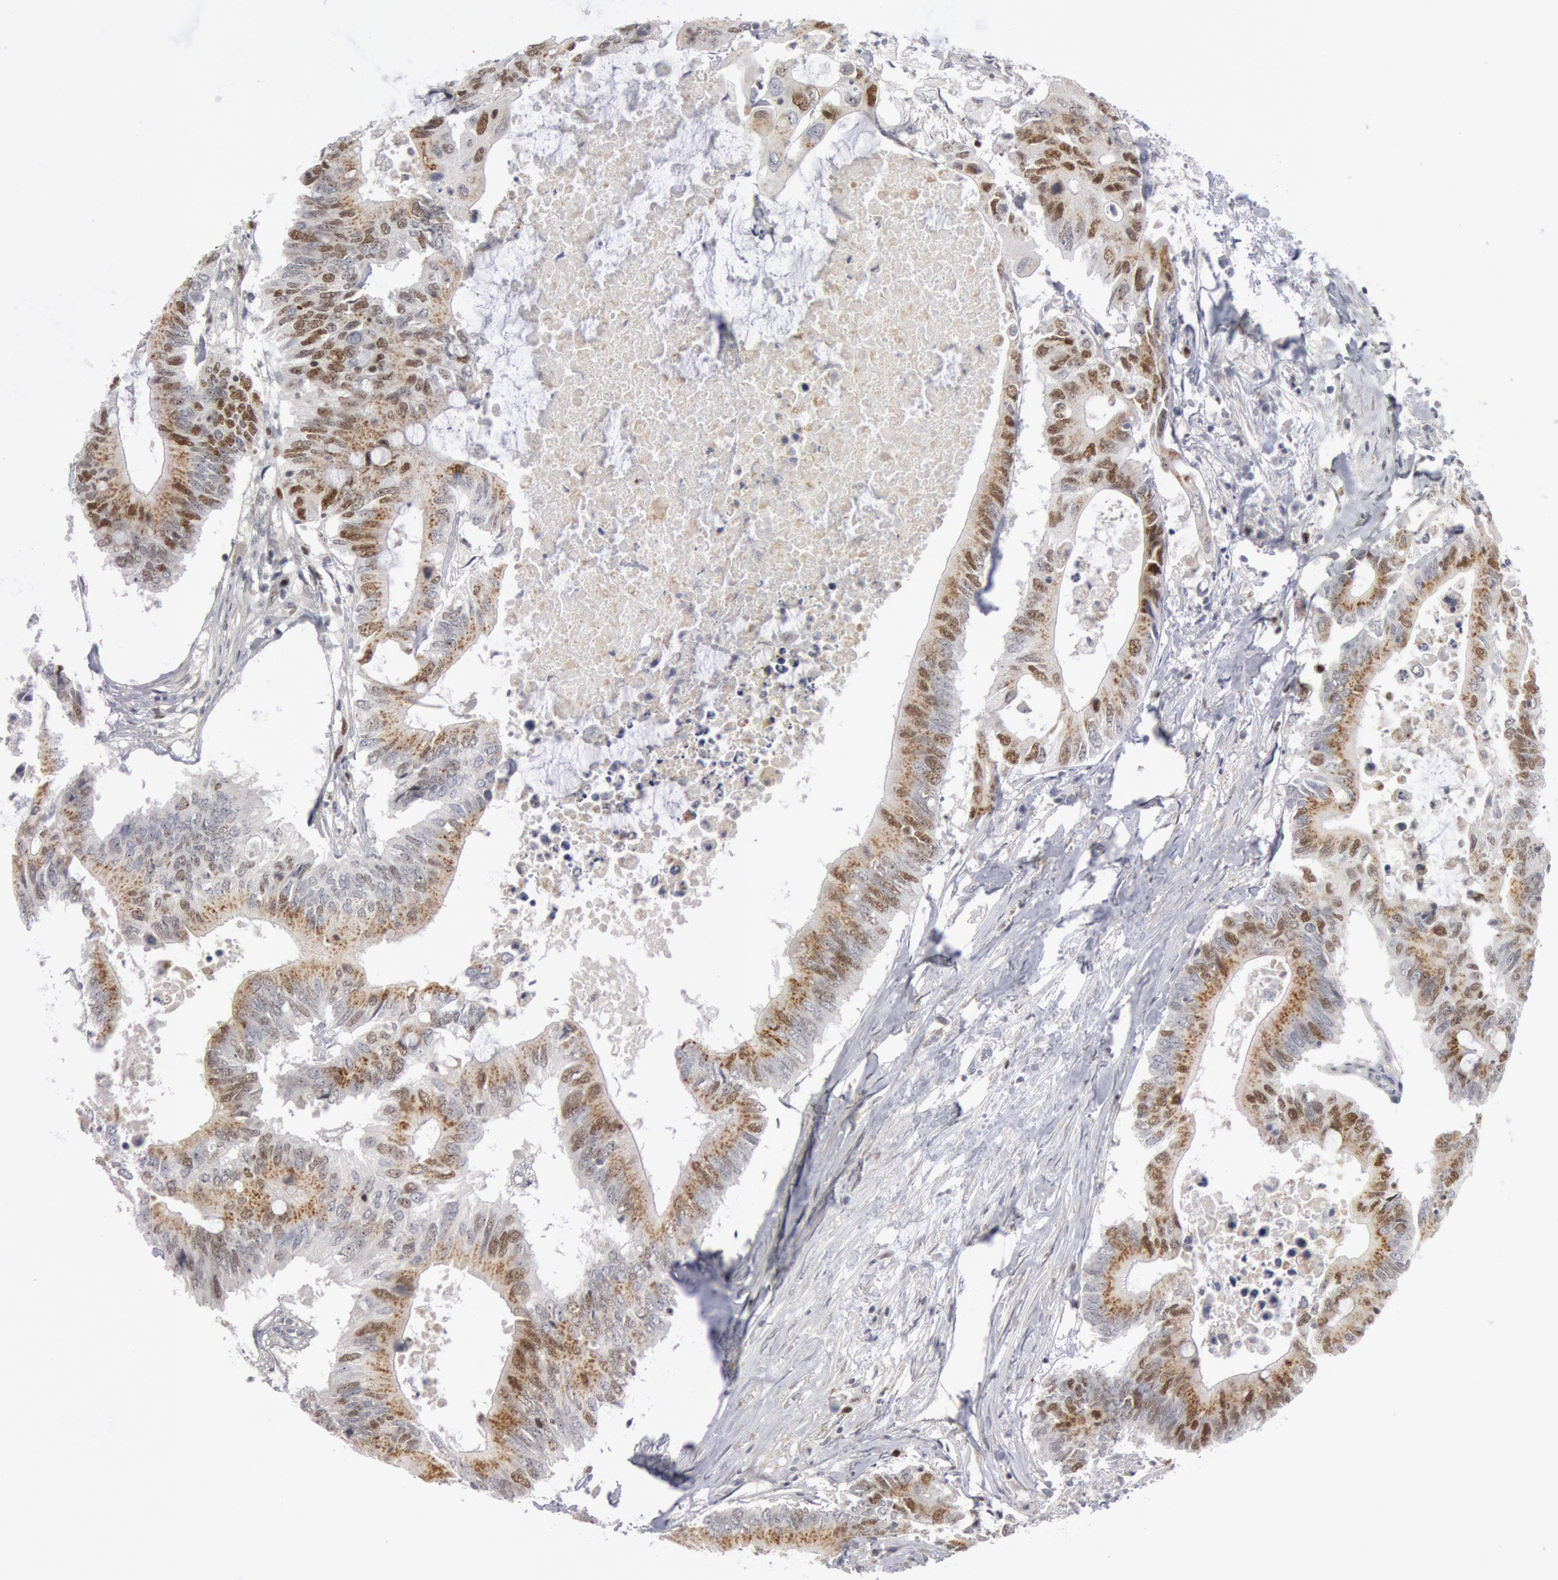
{"staining": {"intensity": "moderate", "quantity": "25%-75%", "location": "cytoplasmic/membranous,nuclear"}, "tissue": "colorectal cancer", "cell_type": "Tumor cells", "image_type": "cancer", "snomed": [{"axis": "morphology", "description": "Adenocarcinoma, NOS"}, {"axis": "topography", "description": "Colon"}], "caption": "Tumor cells exhibit moderate cytoplasmic/membranous and nuclear positivity in approximately 25%-75% of cells in adenocarcinoma (colorectal).", "gene": "WDHD1", "patient": {"sex": "male", "age": 71}}